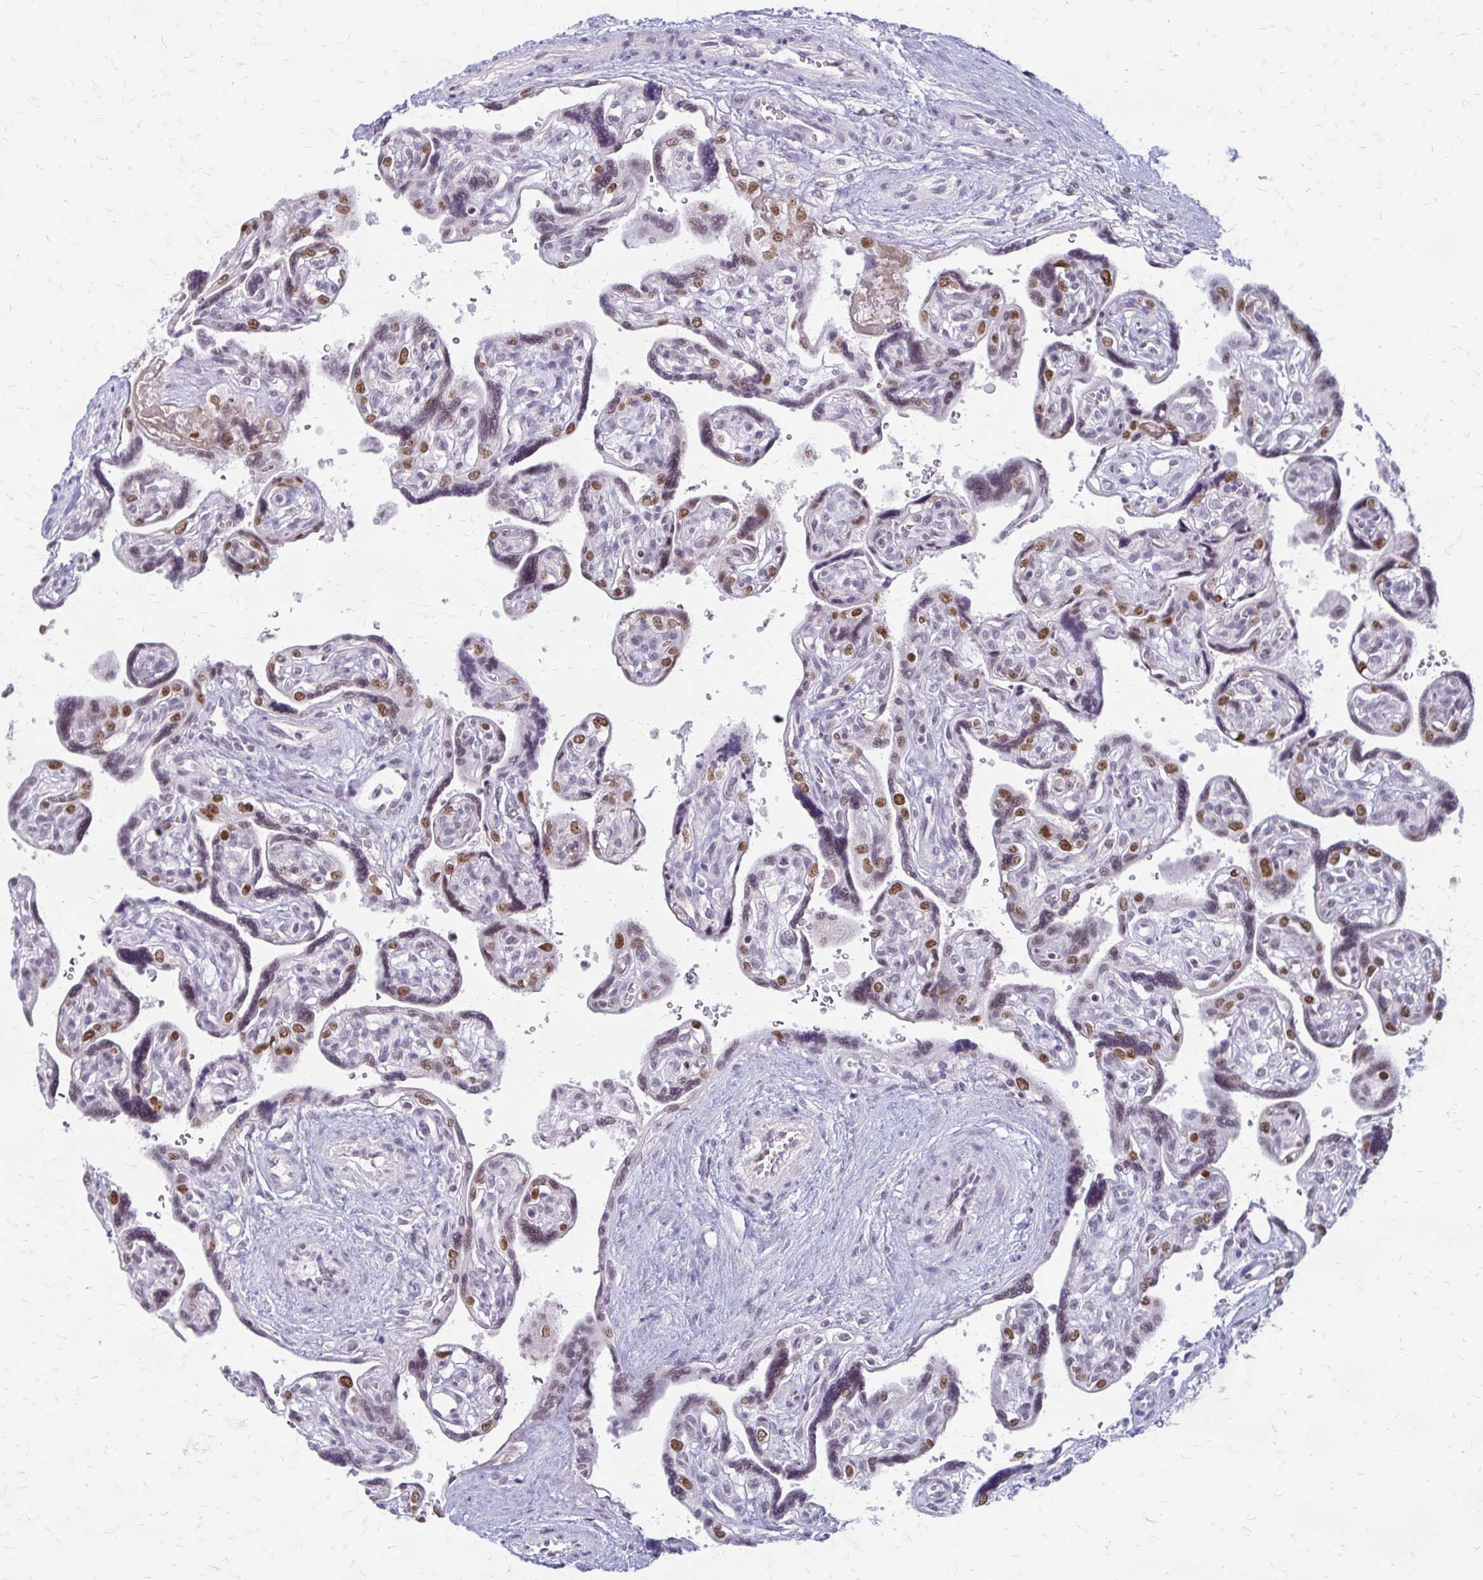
{"staining": {"intensity": "moderate", "quantity": ">75%", "location": "nuclear"}, "tissue": "placenta", "cell_type": "Decidual cells", "image_type": "normal", "snomed": [{"axis": "morphology", "description": "Normal tissue, NOS"}, {"axis": "topography", "description": "Placenta"}], "caption": "A histopathology image of human placenta stained for a protein shows moderate nuclear brown staining in decidual cells. (DAB = brown stain, brightfield microscopy at high magnification).", "gene": "EED", "patient": {"sex": "female", "age": 39}}